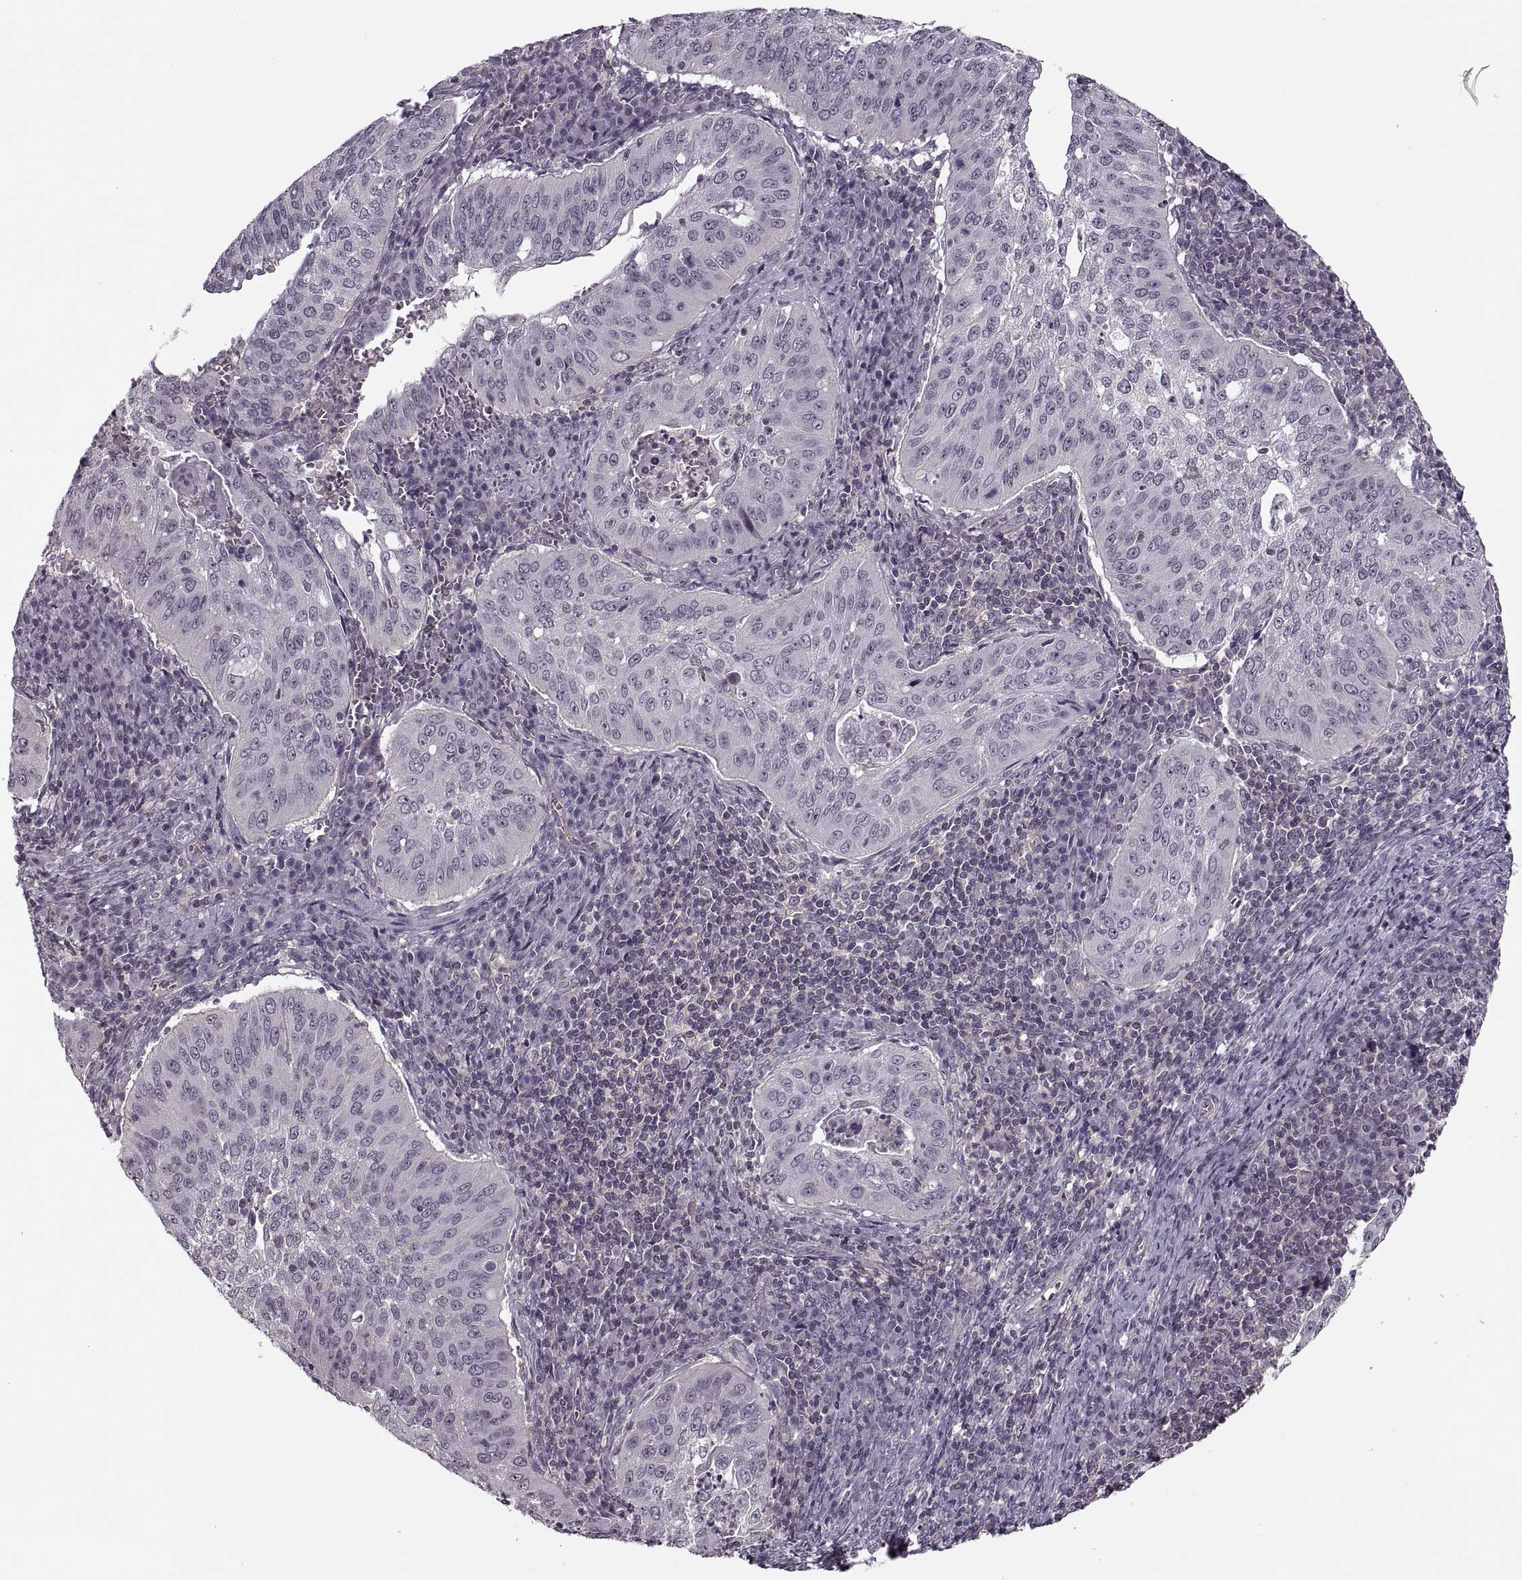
{"staining": {"intensity": "negative", "quantity": "none", "location": "none"}, "tissue": "cervical cancer", "cell_type": "Tumor cells", "image_type": "cancer", "snomed": [{"axis": "morphology", "description": "Squamous cell carcinoma, NOS"}, {"axis": "topography", "description": "Cervix"}], "caption": "DAB (3,3'-diaminobenzidine) immunohistochemical staining of human cervical cancer (squamous cell carcinoma) exhibits no significant staining in tumor cells. (Brightfield microscopy of DAB (3,3'-diaminobenzidine) immunohistochemistry (IHC) at high magnification).", "gene": "LUZP2", "patient": {"sex": "female", "age": 39}}